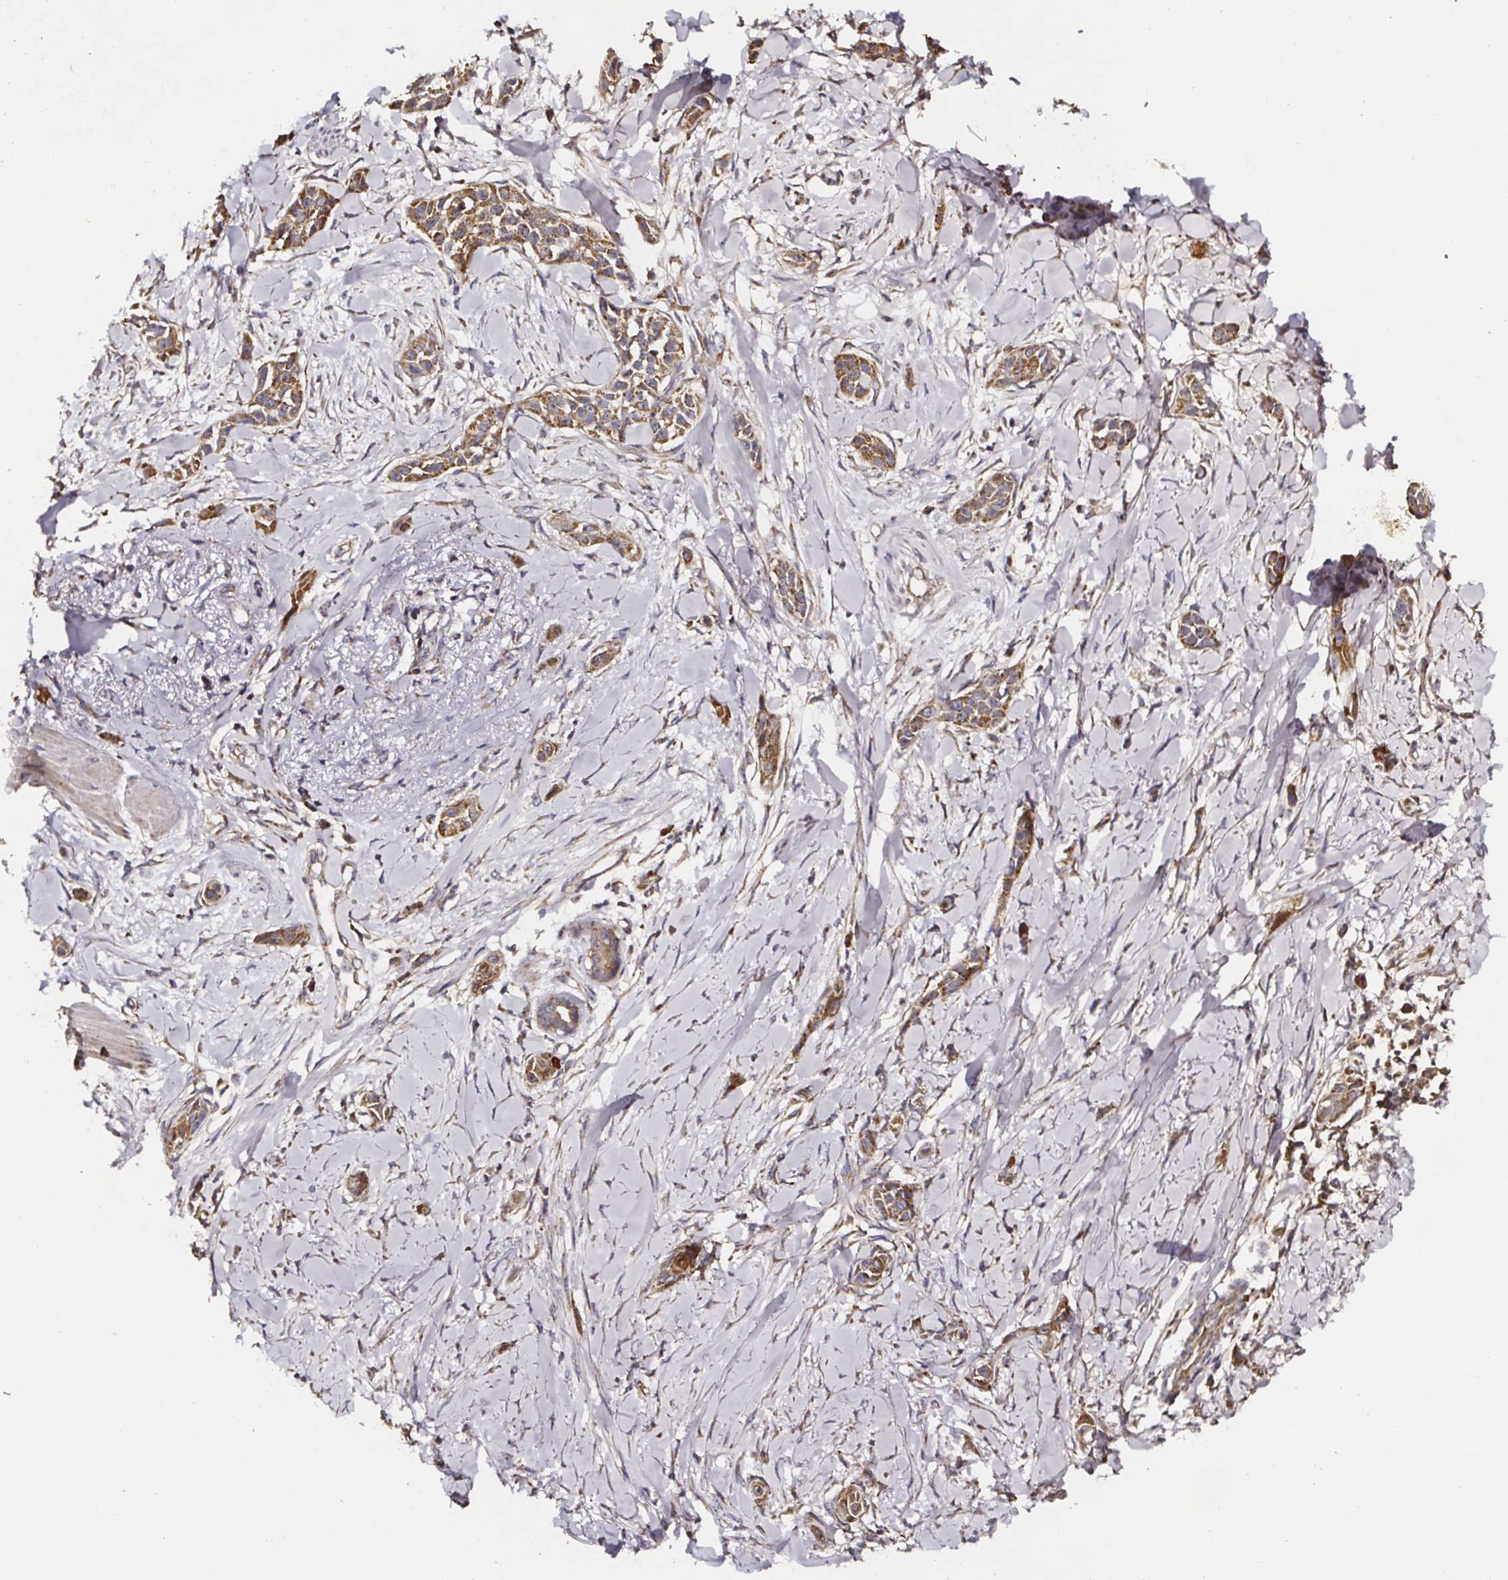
{"staining": {"intensity": "strong", "quantity": ">75%", "location": "cytoplasmic/membranous"}, "tissue": "skin cancer", "cell_type": "Tumor cells", "image_type": "cancer", "snomed": [{"axis": "morphology", "description": "Squamous cell carcinoma, NOS"}, {"axis": "topography", "description": "Skin"}], "caption": "Skin squamous cell carcinoma stained with a brown dye shows strong cytoplasmic/membranous positive expression in about >75% of tumor cells.", "gene": "ATAD3B", "patient": {"sex": "female", "age": 69}}